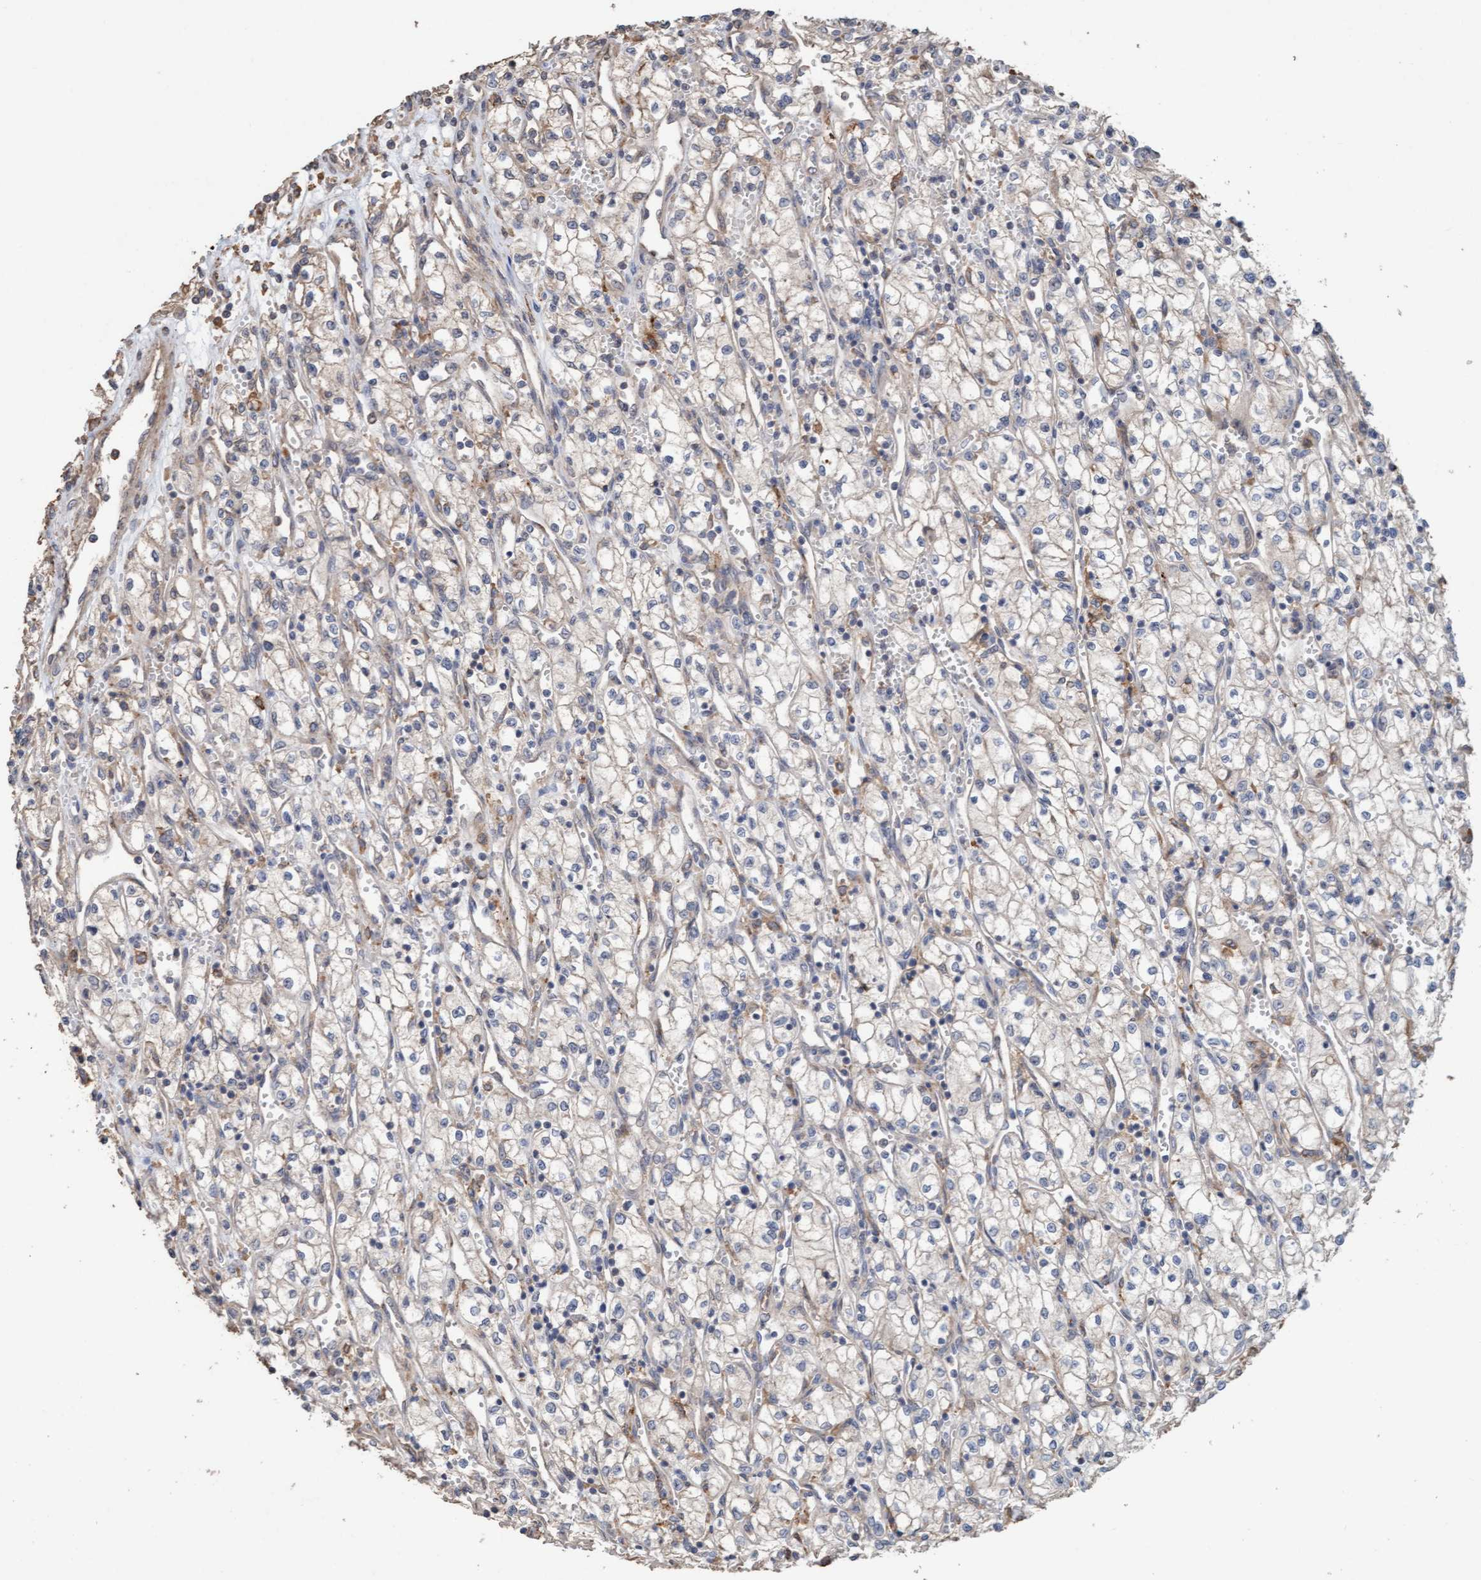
{"staining": {"intensity": "negative", "quantity": "none", "location": "none"}, "tissue": "renal cancer", "cell_type": "Tumor cells", "image_type": "cancer", "snomed": [{"axis": "morphology", "description": "Adenocarcinoma, NOS"}, {"axis": "topography", "description": "Kidney"}], "caption": "Immunohistochemistry (IHC) of adenocarcinoma (renal) displays no positivity in tumor cells.", "gene": "LONRF1", "patient": {"sex": "male", "age": 59}}